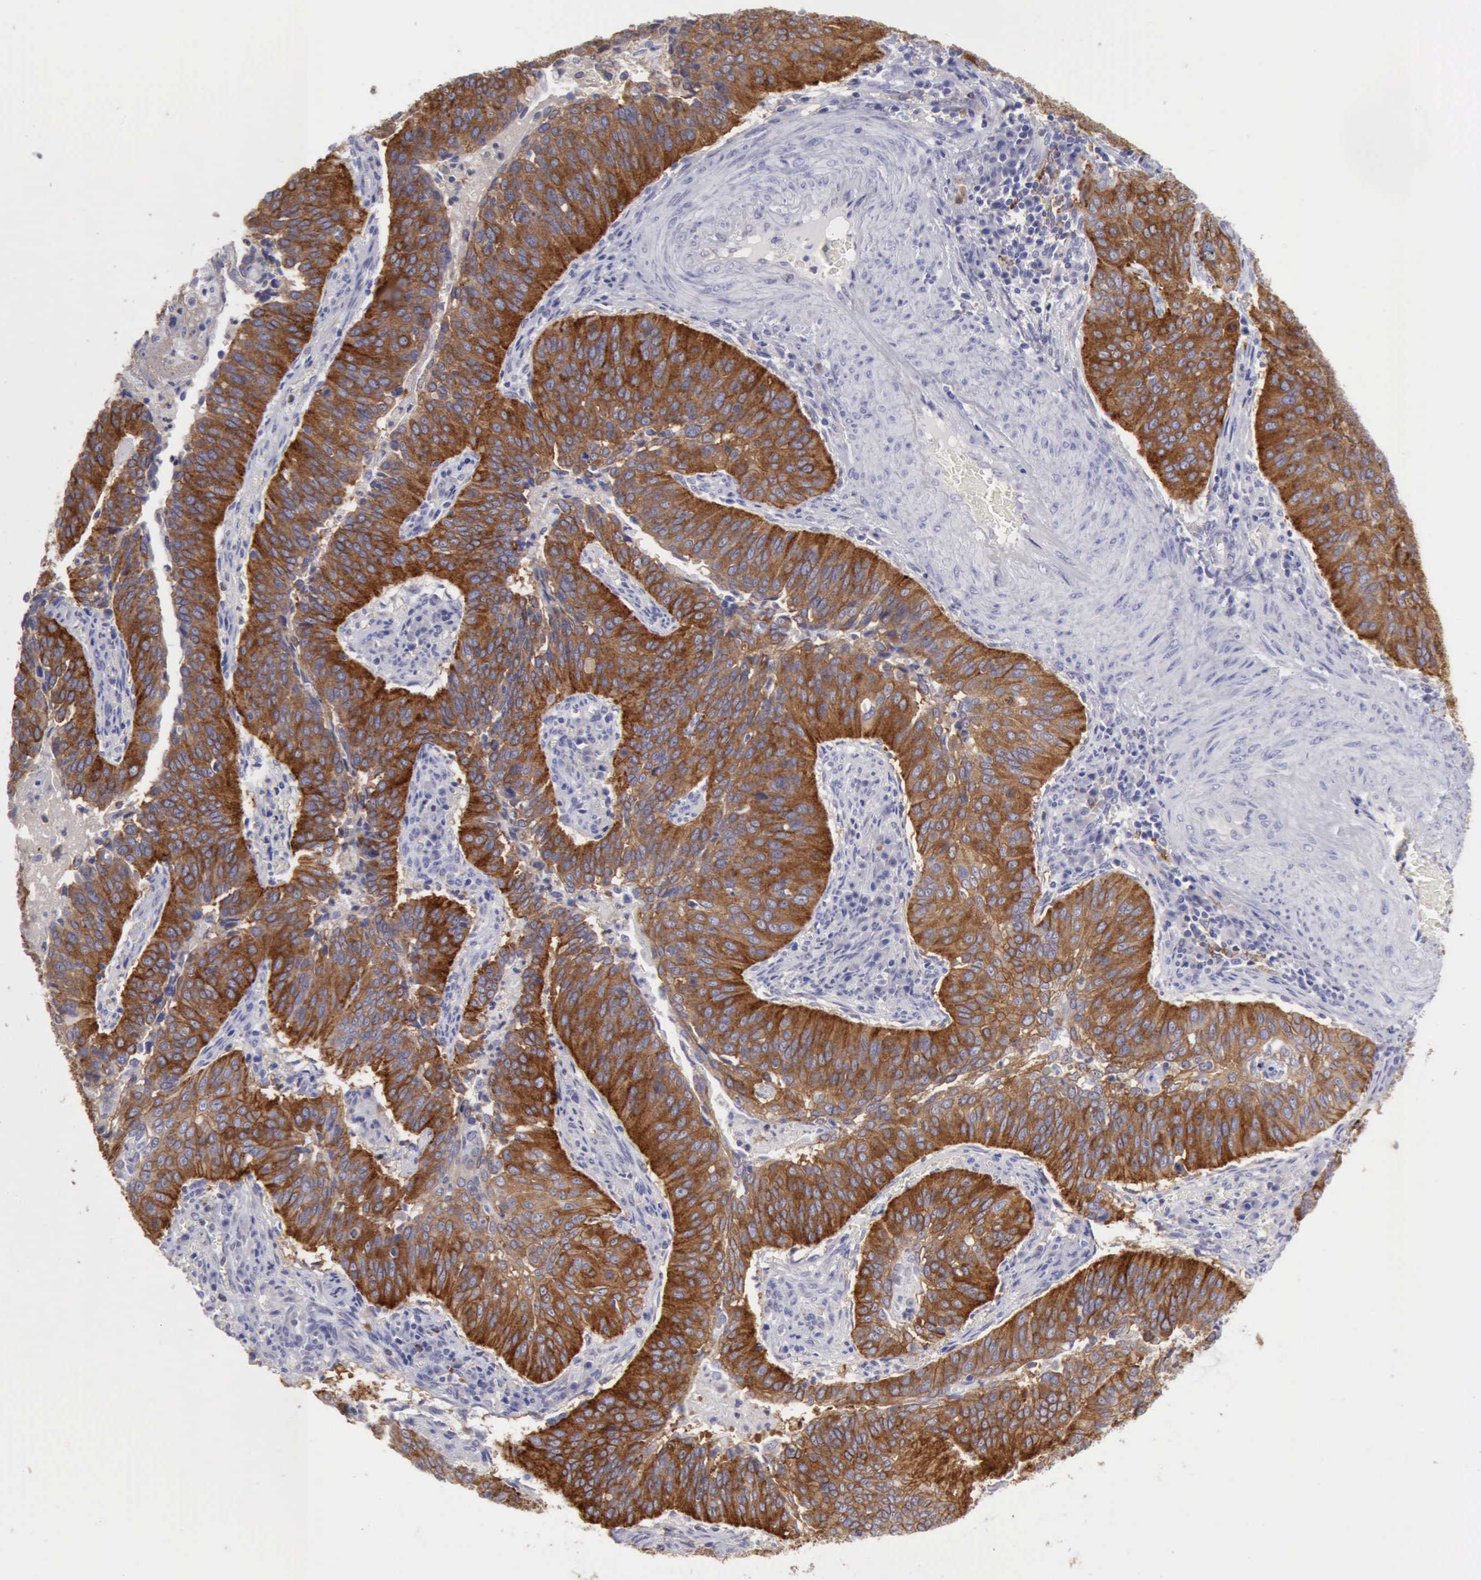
{"staining": {"intensity": "strong", "quantity": ">75%", "location": "cytoplasmic/membranous"}, "tissue": "cervical cancer", "cell_type": "Tumor cells", "image_type": "cancer", "snomed": [{"axis": "morphology", "description": "Squamous cell carcinoma, NOS"}, {"axis": "topography", "description": "Cervix"}], "caption": "Immunohistochemical staining of cervical squamous cell carcinoma demonstrates strong cytoplasmic/membranous protein expression in approximately >75% of tumor cells.", "gene": "TFRC", "patient": {"sex": "female", "age": 39}}